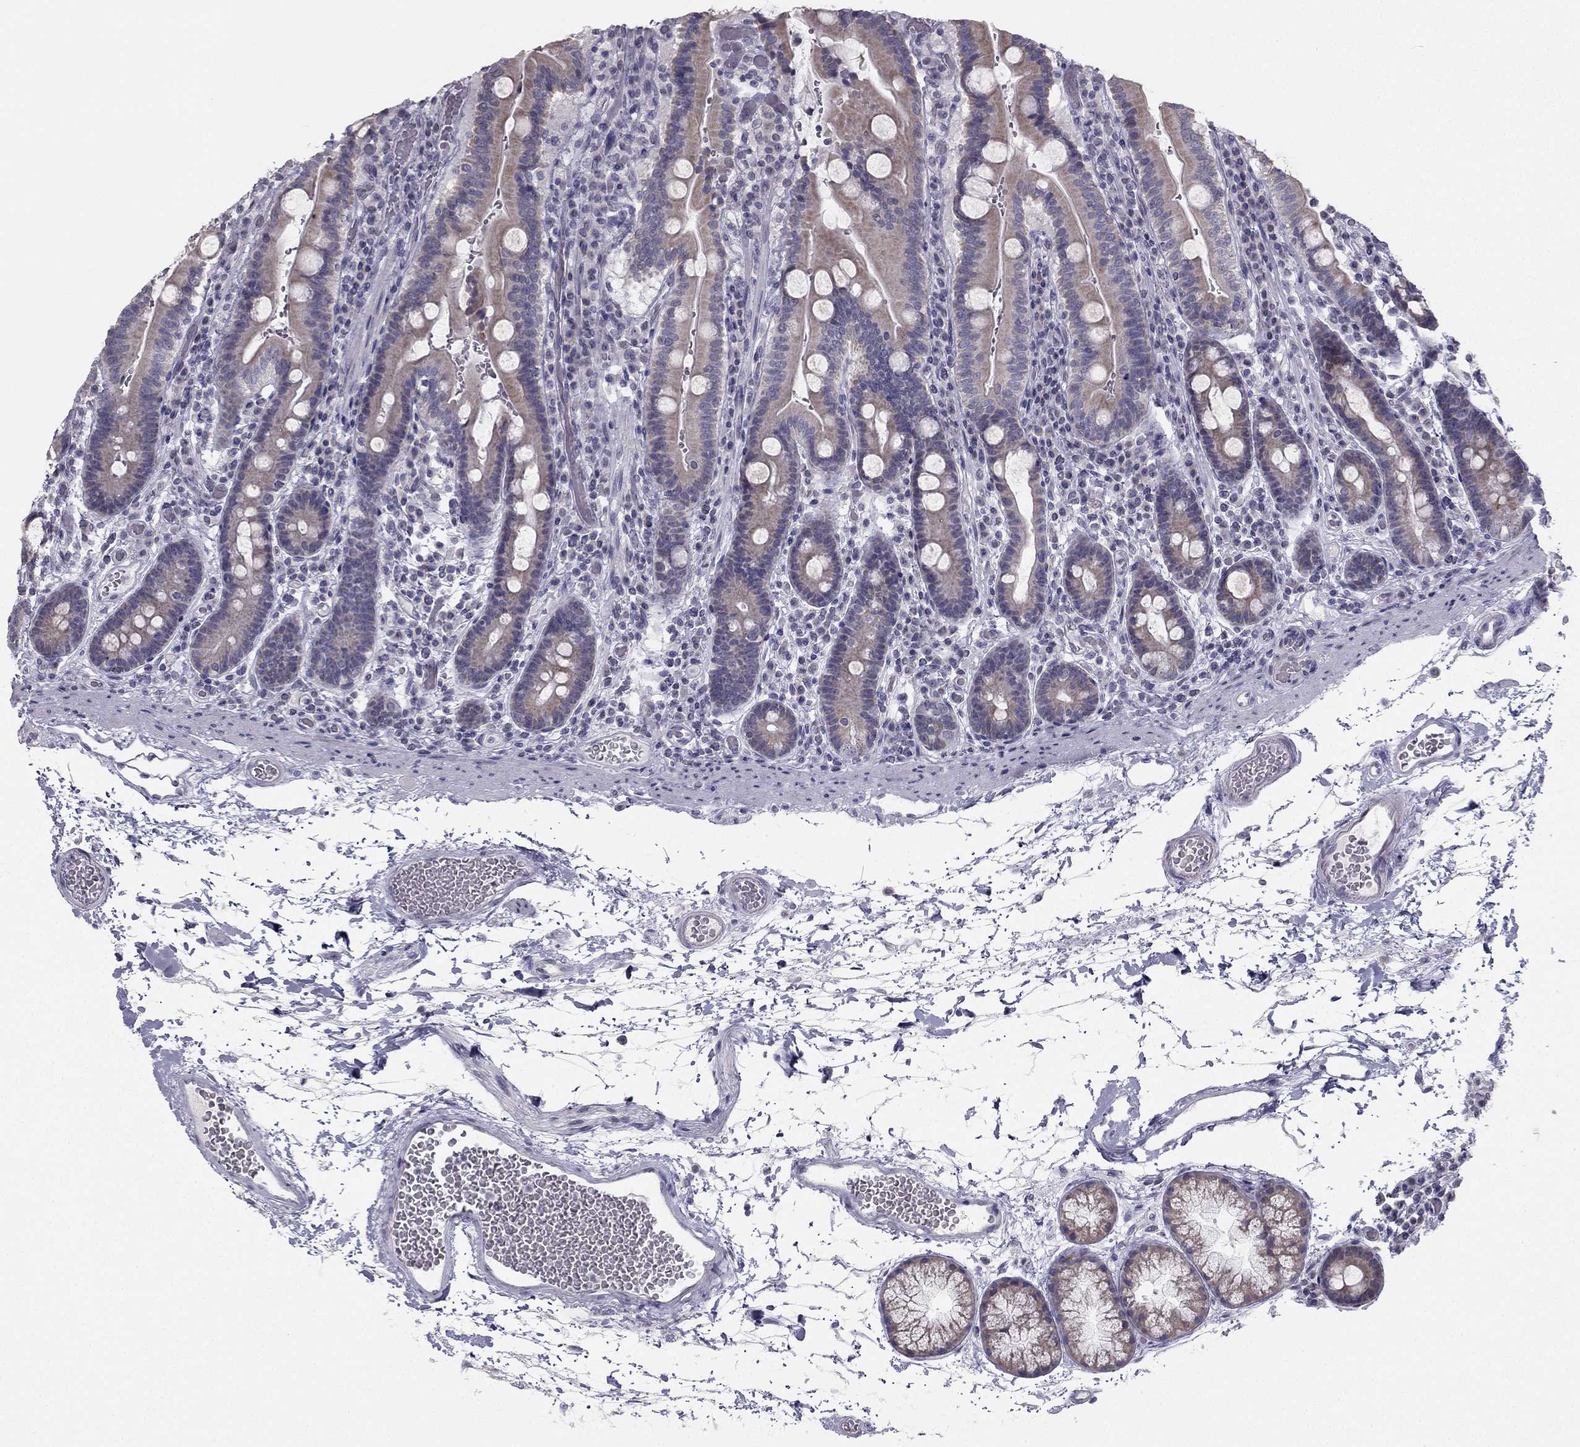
{"staining": {"intensity": "weak", "quantity": "25%-75%", "location": "cytoplasmic/membranous"}, "tissue": "duodenum", "cell_type": "Glandular cells", "image_type": "normal", "snomed": [{"axis": "morphology", "description": "Normal tissue, NOS"}, {"axis": "topography", "description": "Duodenum"}], "caption": "DAB immunohistochemical staining of benign human duodenum displays weak cytoplasmic/membranous protein staining in about 25%-75% of glandular cells.", "gene": "C5orf49", "patient": {"sex": "female", "age": 62}}